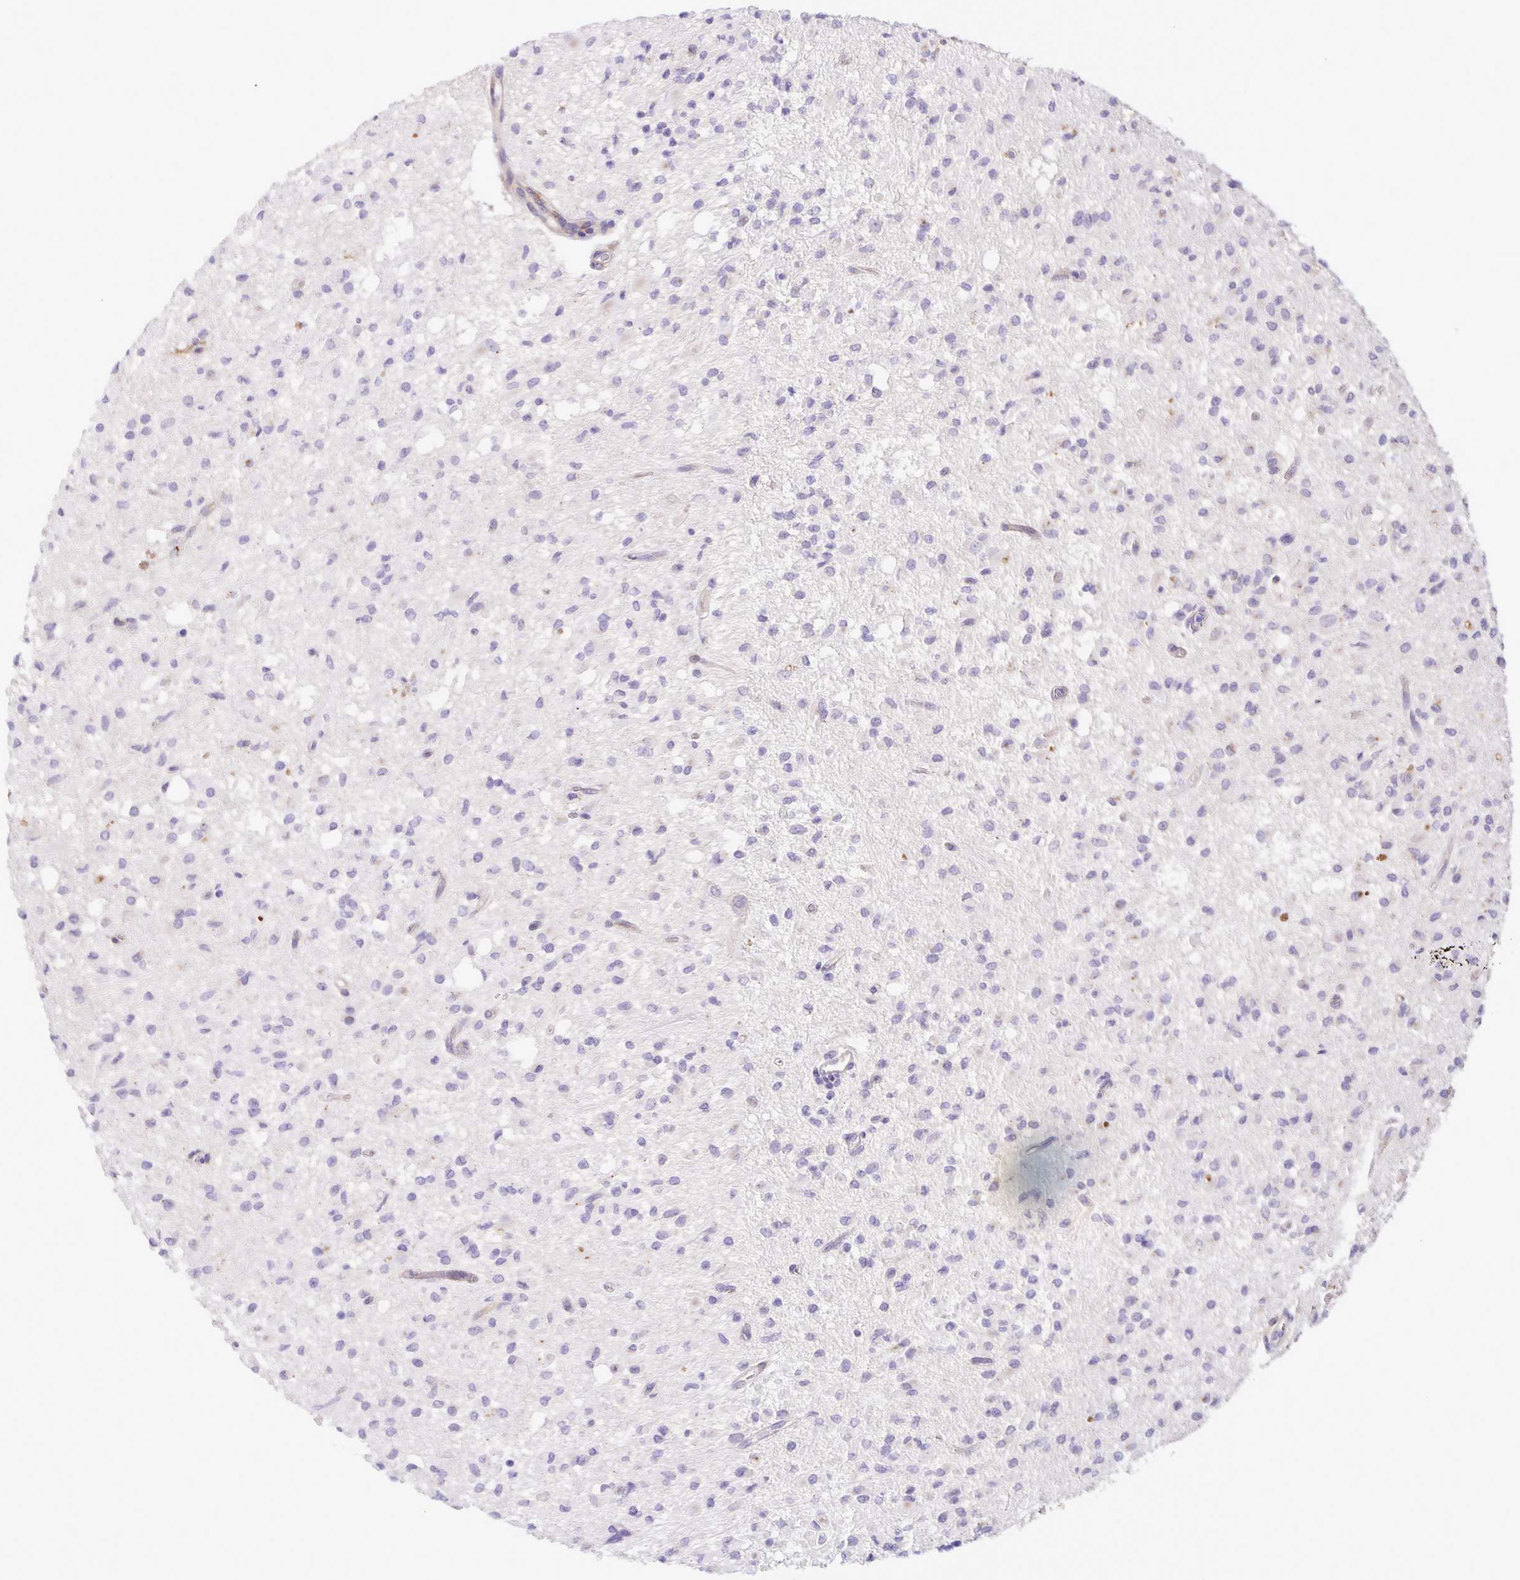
{"staining": {"intensity": "negative", "quantity": "none", "location": "none"}, "tissue": "glioma", "cell_type": "Tumor cells", "image_type": "cancer", "snomed": [{"axis": "morphology", "description": "Glioma, malignant, Low grade"}, {"axis": "topography", "description": "Brain"}], "caption": "There is no significant expression in tumor cells of malignant glioma (low-grade).", "gene": "EML6", "patient": {"sex": "female", "age": 33}}